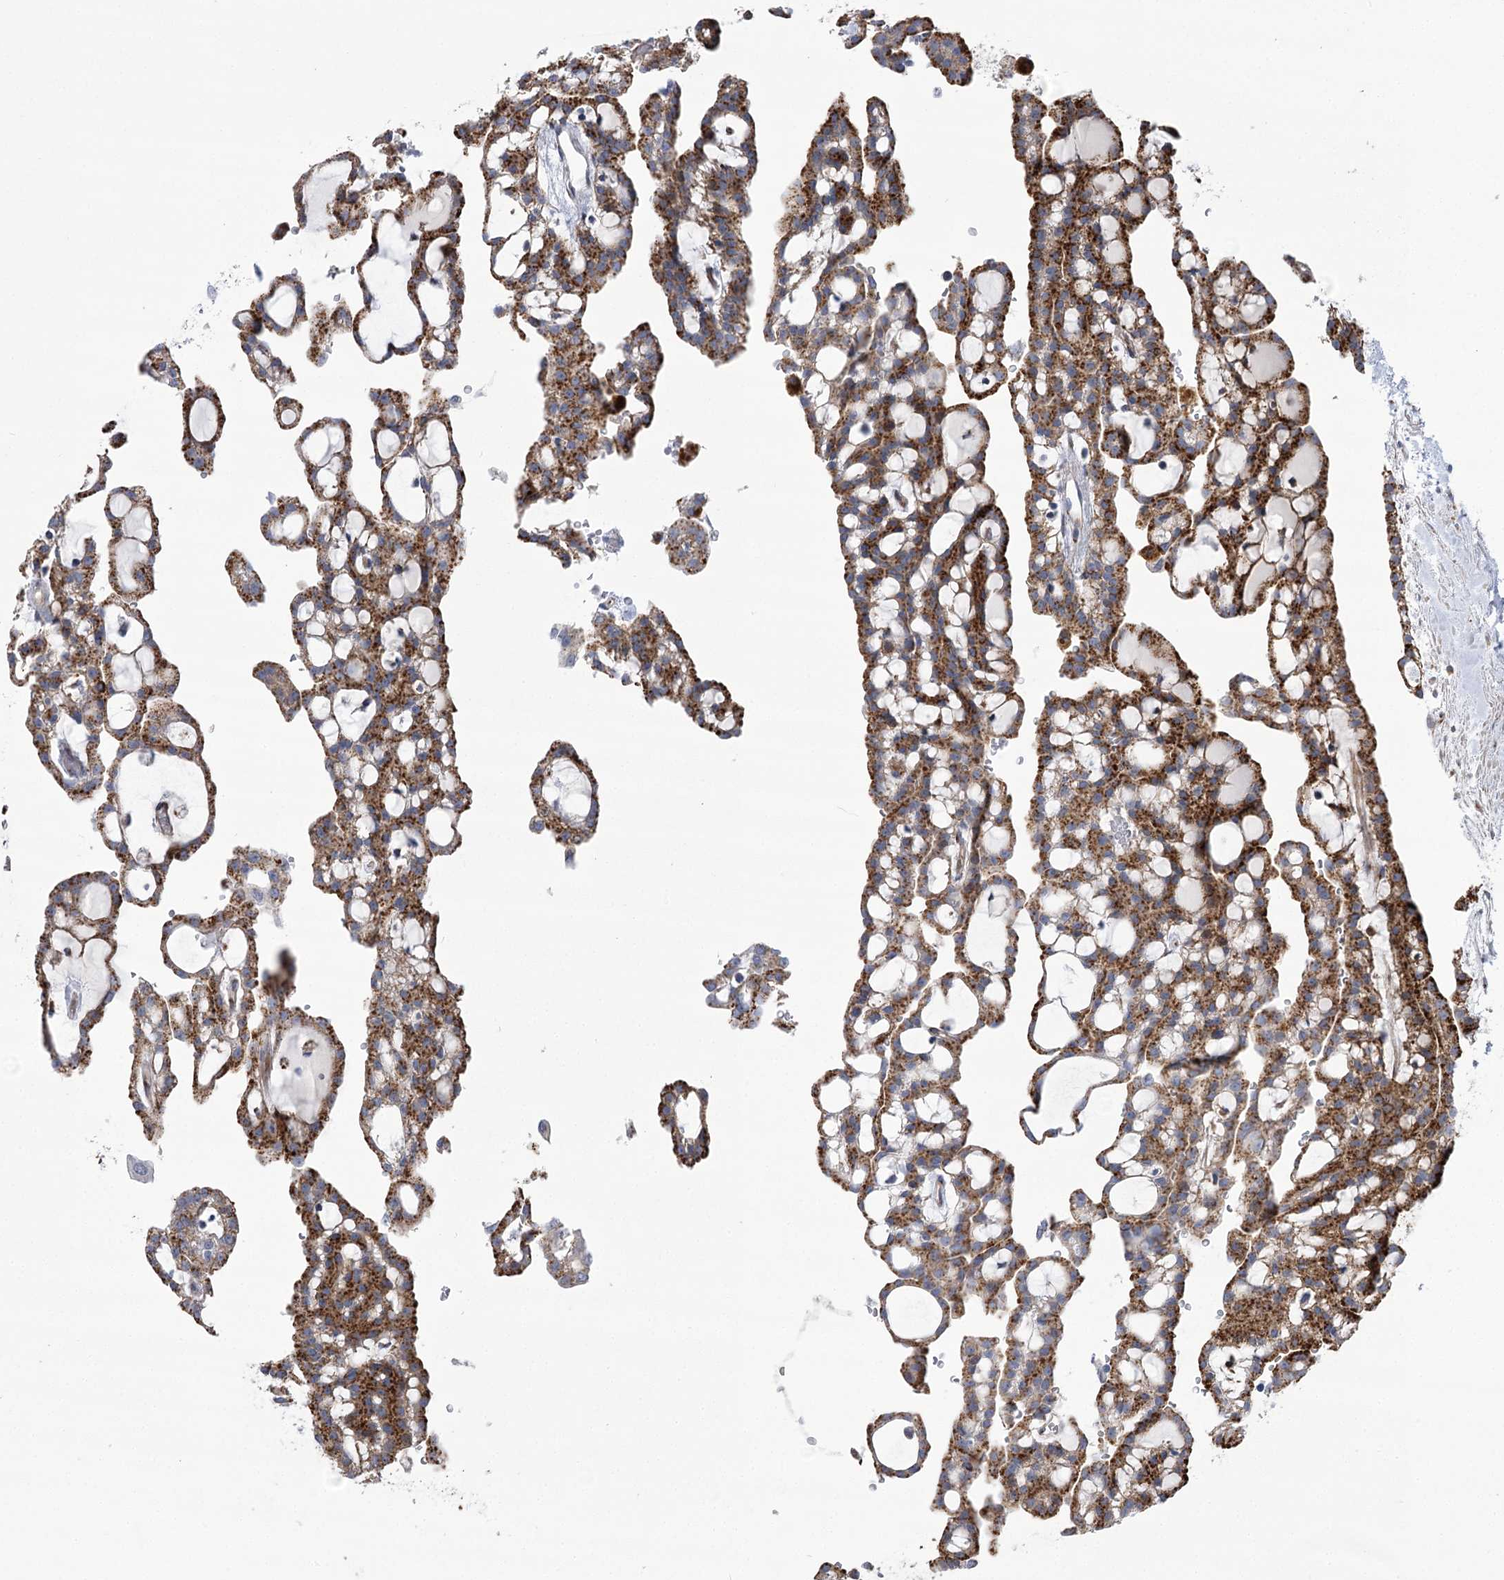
{"staining": {"intensity": "strong", "quantity": ">75%", "location": "cytoplasmic/membranous"}, "tissue": "renal cancer", "cell_type": "Tumor cells", "image_type": "cancer", "snomed": [{"axis": "morphology", "description": "Adenocarcinoma, NOS"}, {"axis": "topography", "description": "Kidney"}], "caption": "The immunohistochemical stain shows strong cytoplasmic/membranous staining in tumor cells of renal adenocarcinoma tissue. The protein is stained brown, and the nuclei are stained in blue (DAB IHC with brightfield microscopy, high magnification).", "gene": "NME7", "patient": {"sex": "male", "age": 63}}